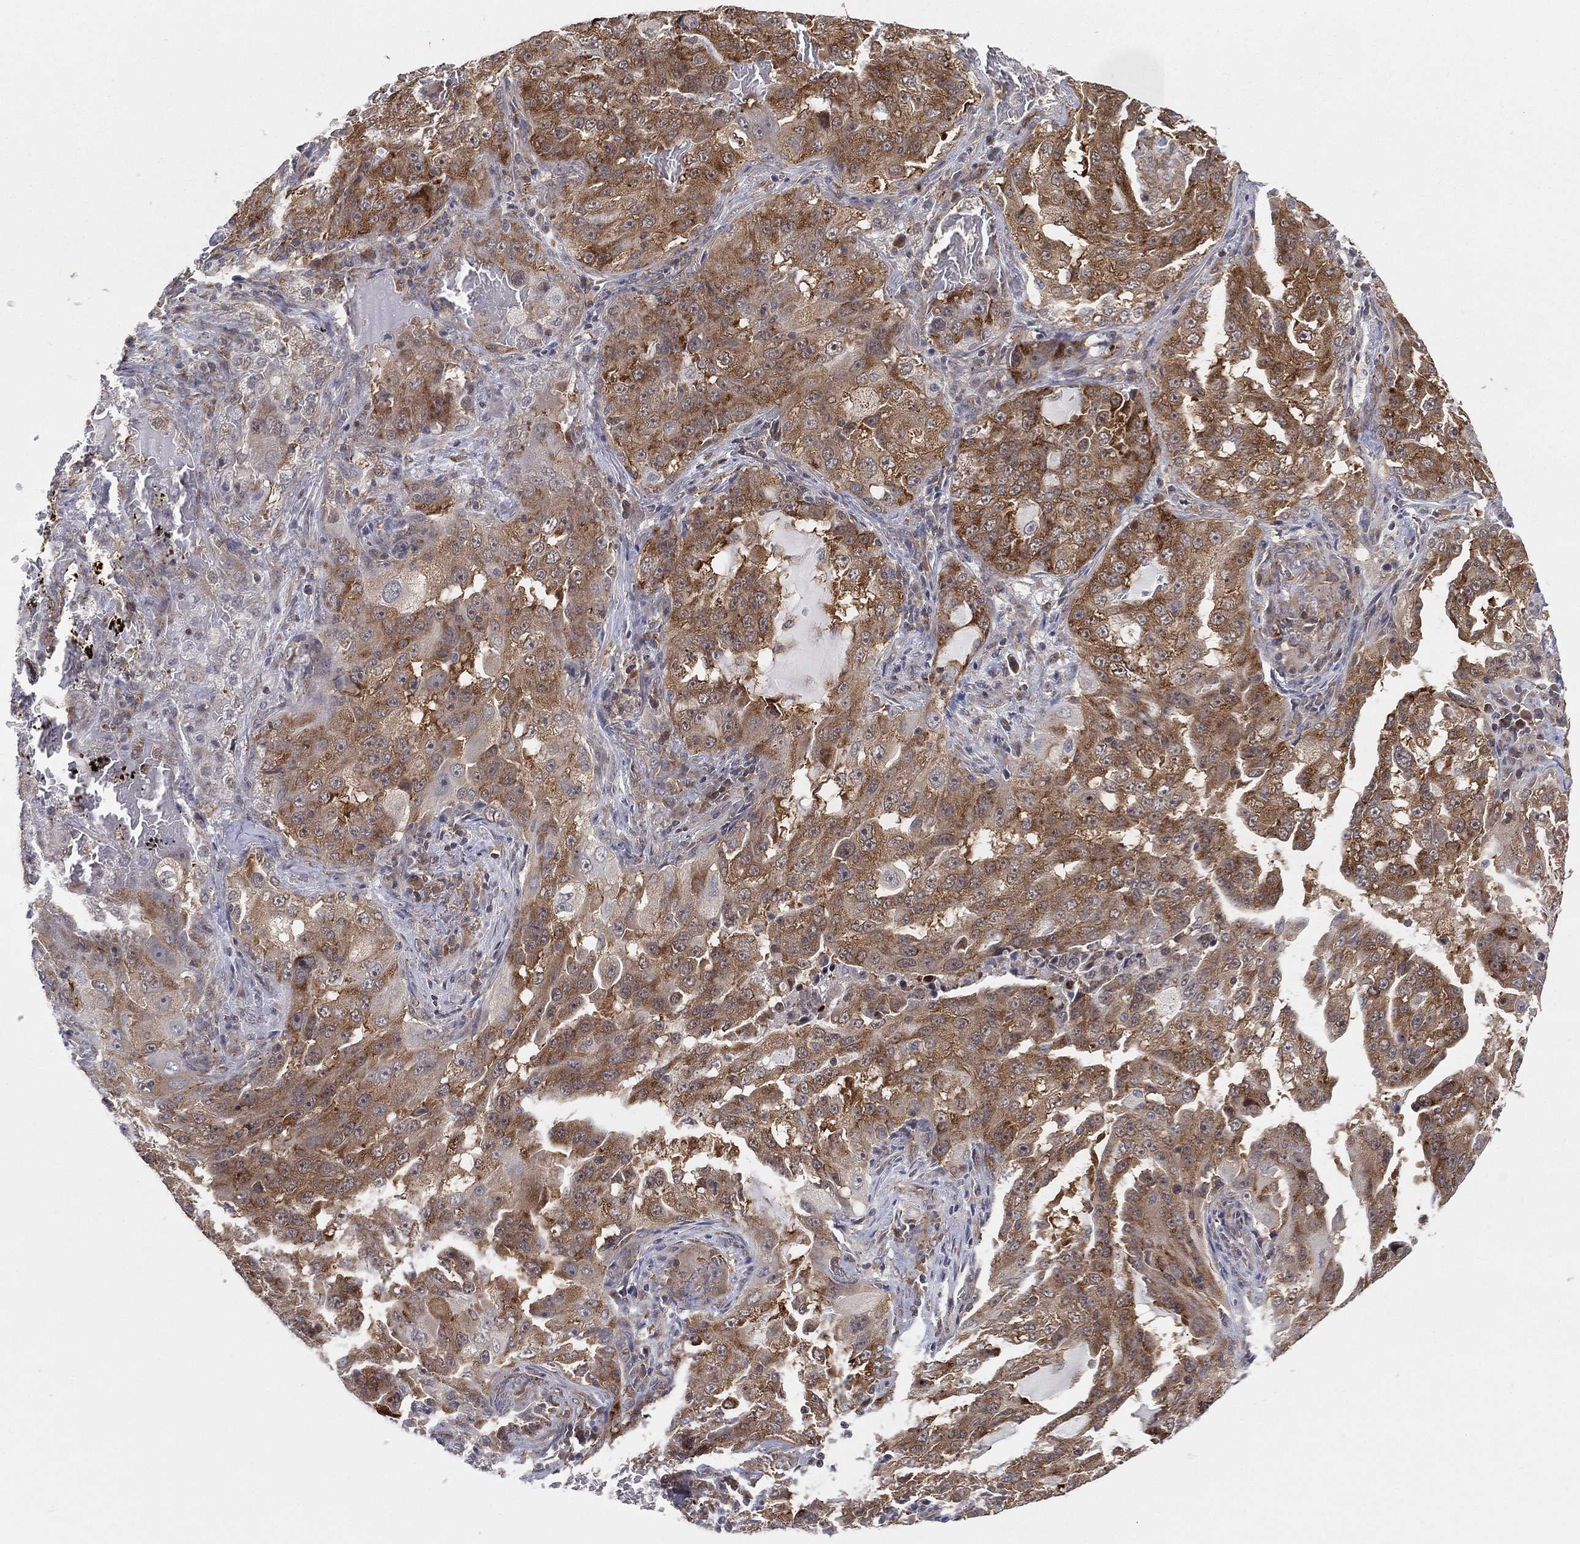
{"staining": {"intensity": "moderate", "quantity": ">75%", "location": "cytoplasmic/membranous"}, "tissue": "lung cancer", "cell_type": "Tumor cells", "image_type": "cancer", "snomed": [{"axis": "morphology", "description": "Adenocarcinoma, NOS"}, {"axis": "topography", "description": "Lung"}], "caption": "Tumor cells display moderate cytoplasmic/membranous staining in about >75% of cells in lung cancer (adenocarcinoma). (IHC, brightfield microscopy, high magnification).", "gene": "TMTC4", "patient": {"sex": "female", "age": 61}}